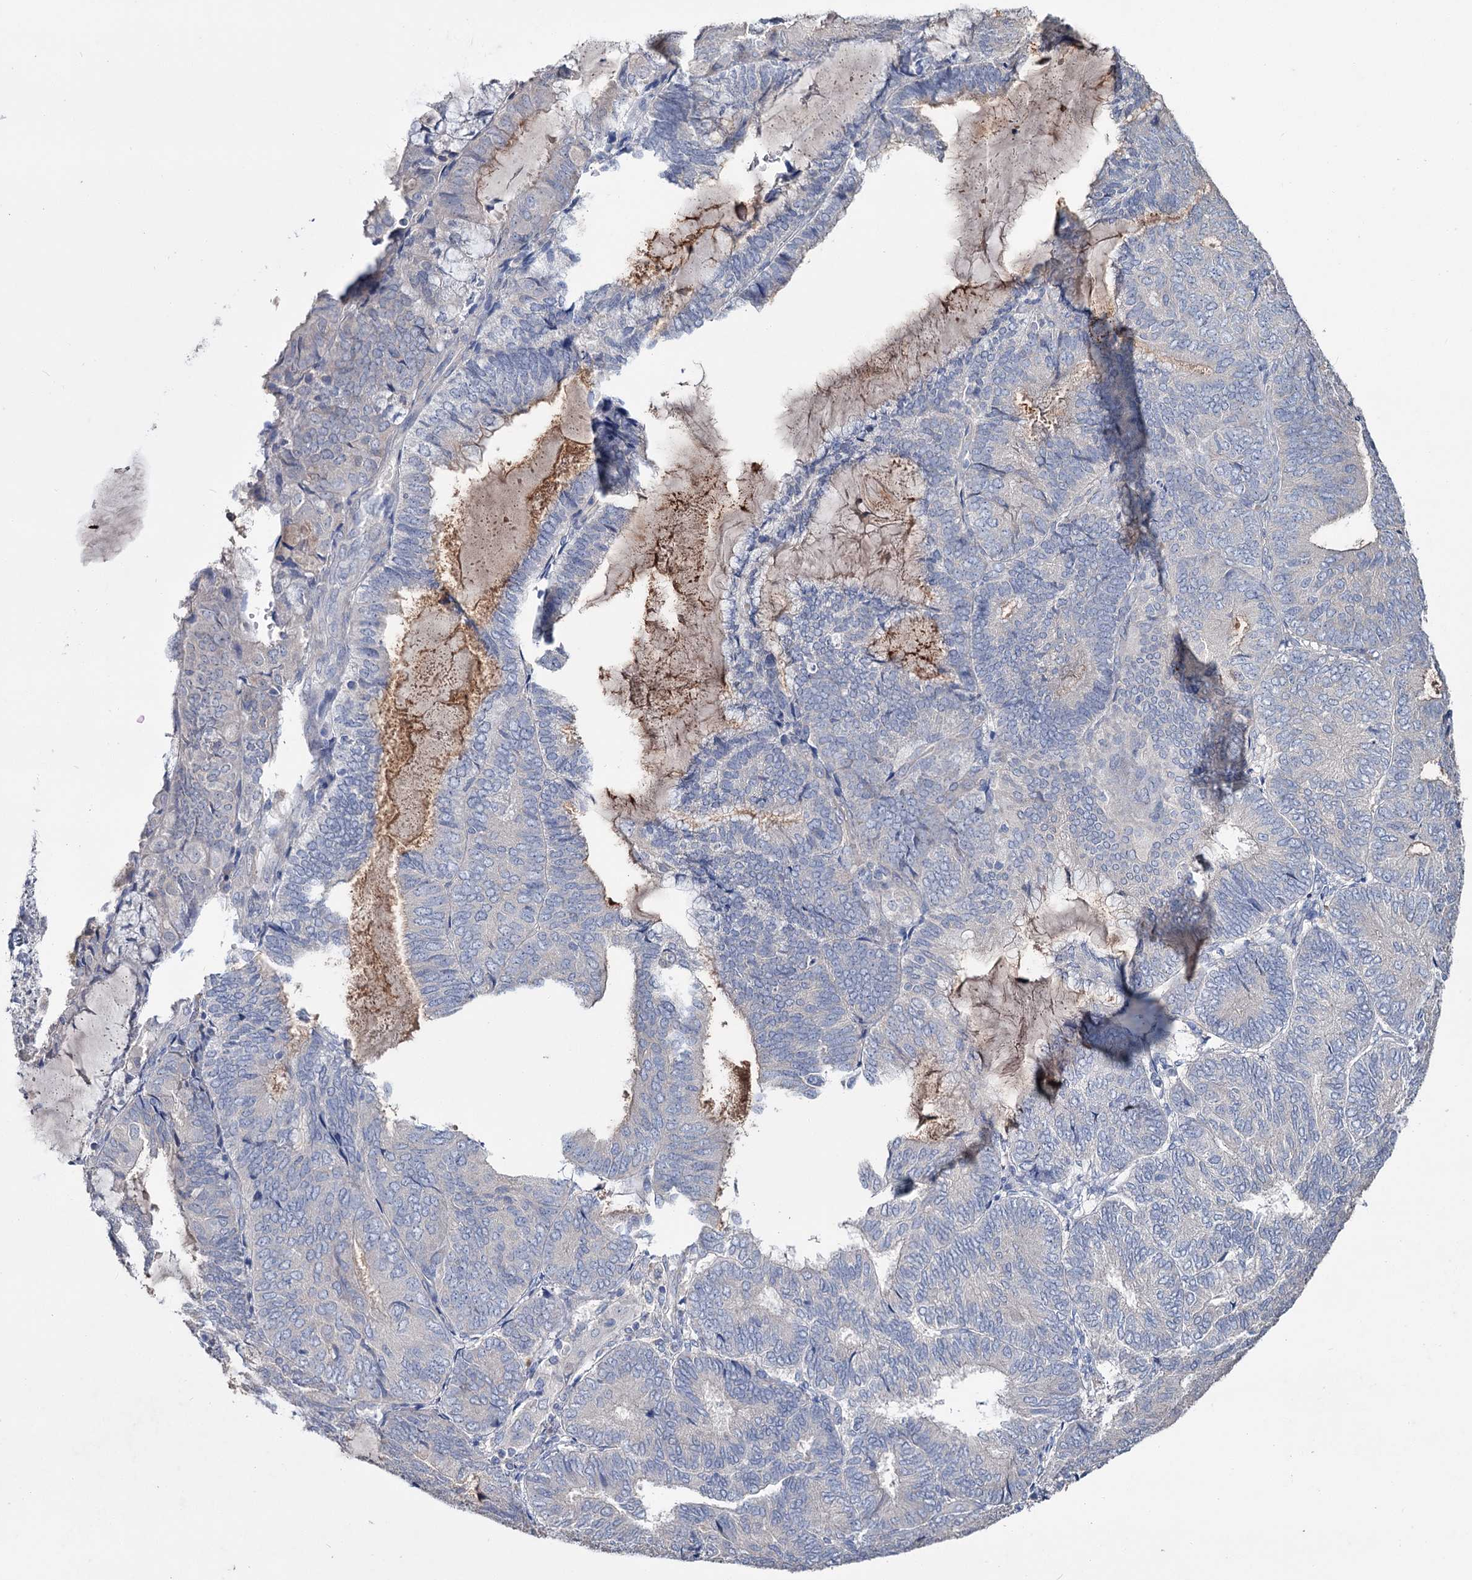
{"staining": {"intensity": "negative", "quantity": "none", "location": "none"}, "tissue": "endometrial cancer", "cell_type": "Tumor cells", "image_type": "cancer", "snomed": [{"axis": "morphology", "description": "Adenocarcinoma, NOS"}, {"axis": "topography", "description": "Endometrium"}], "caption": "Endometrial adenocarcinoma stained for a protein using immunohistochemistry shows no staining tumor cells.", "gene": "EPB41L5", "patient": {"sex": "female", "age": 81}}